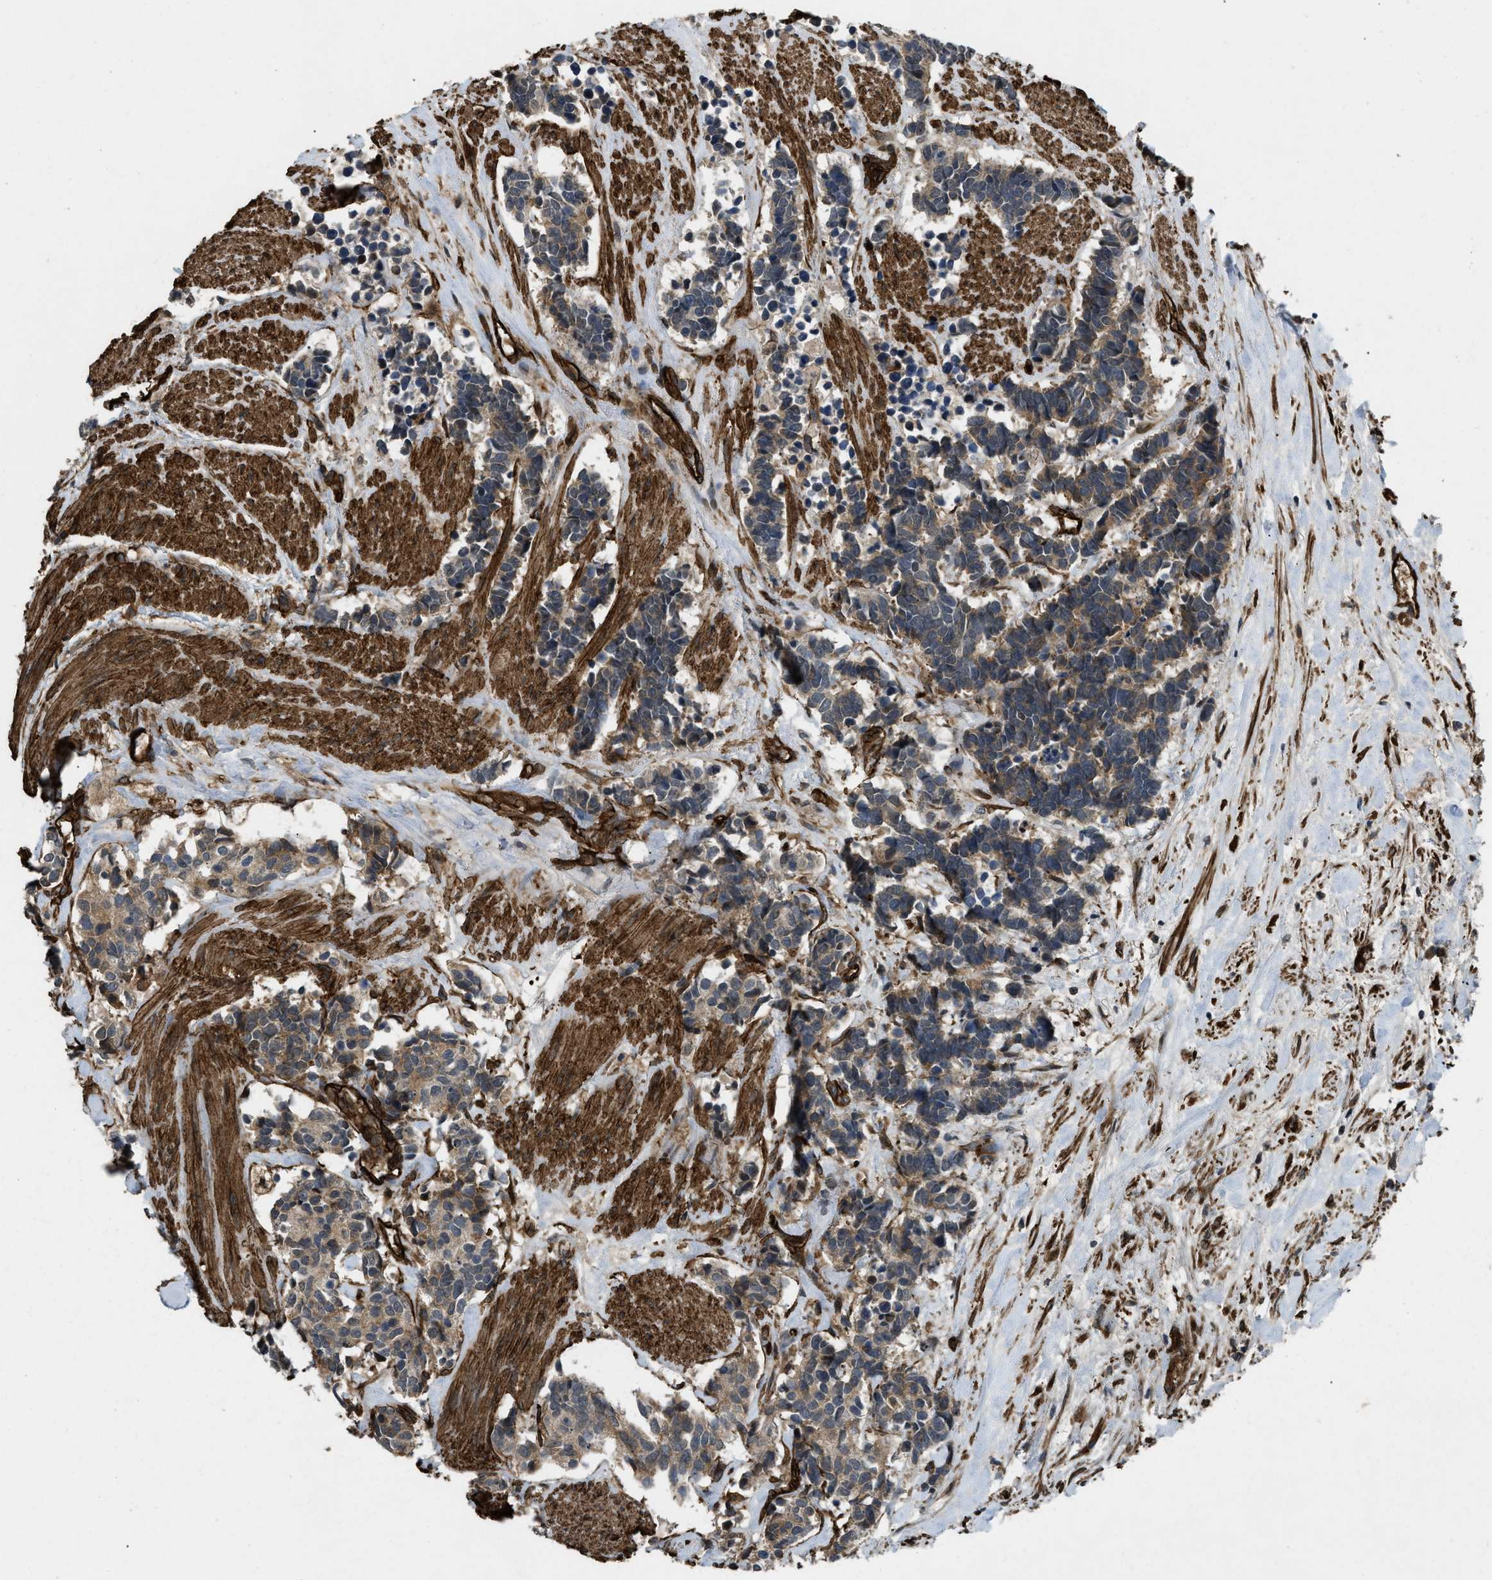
{"staining": {"intensity": "moderate", "quantity": ">75%", "location": "cytoplasmic/membranous"}, "tissue": "carcinoid", "cell_type": "Tumor cells", "image_type": "cancer", "snomed": [{"axis": "morphology", "description": "Carcinoma, NOS"}, {"axis": "morphology", "description": "Carcinoid, malignant, NOS"}, {"axis": "topography", "description": "Urinary bladder"}], "caption": "Carcinoma stained with a protein marker displays moderate staining in tumor cells.", "gene": "NMB", "patient": {"sex": "male", "age": 57}}